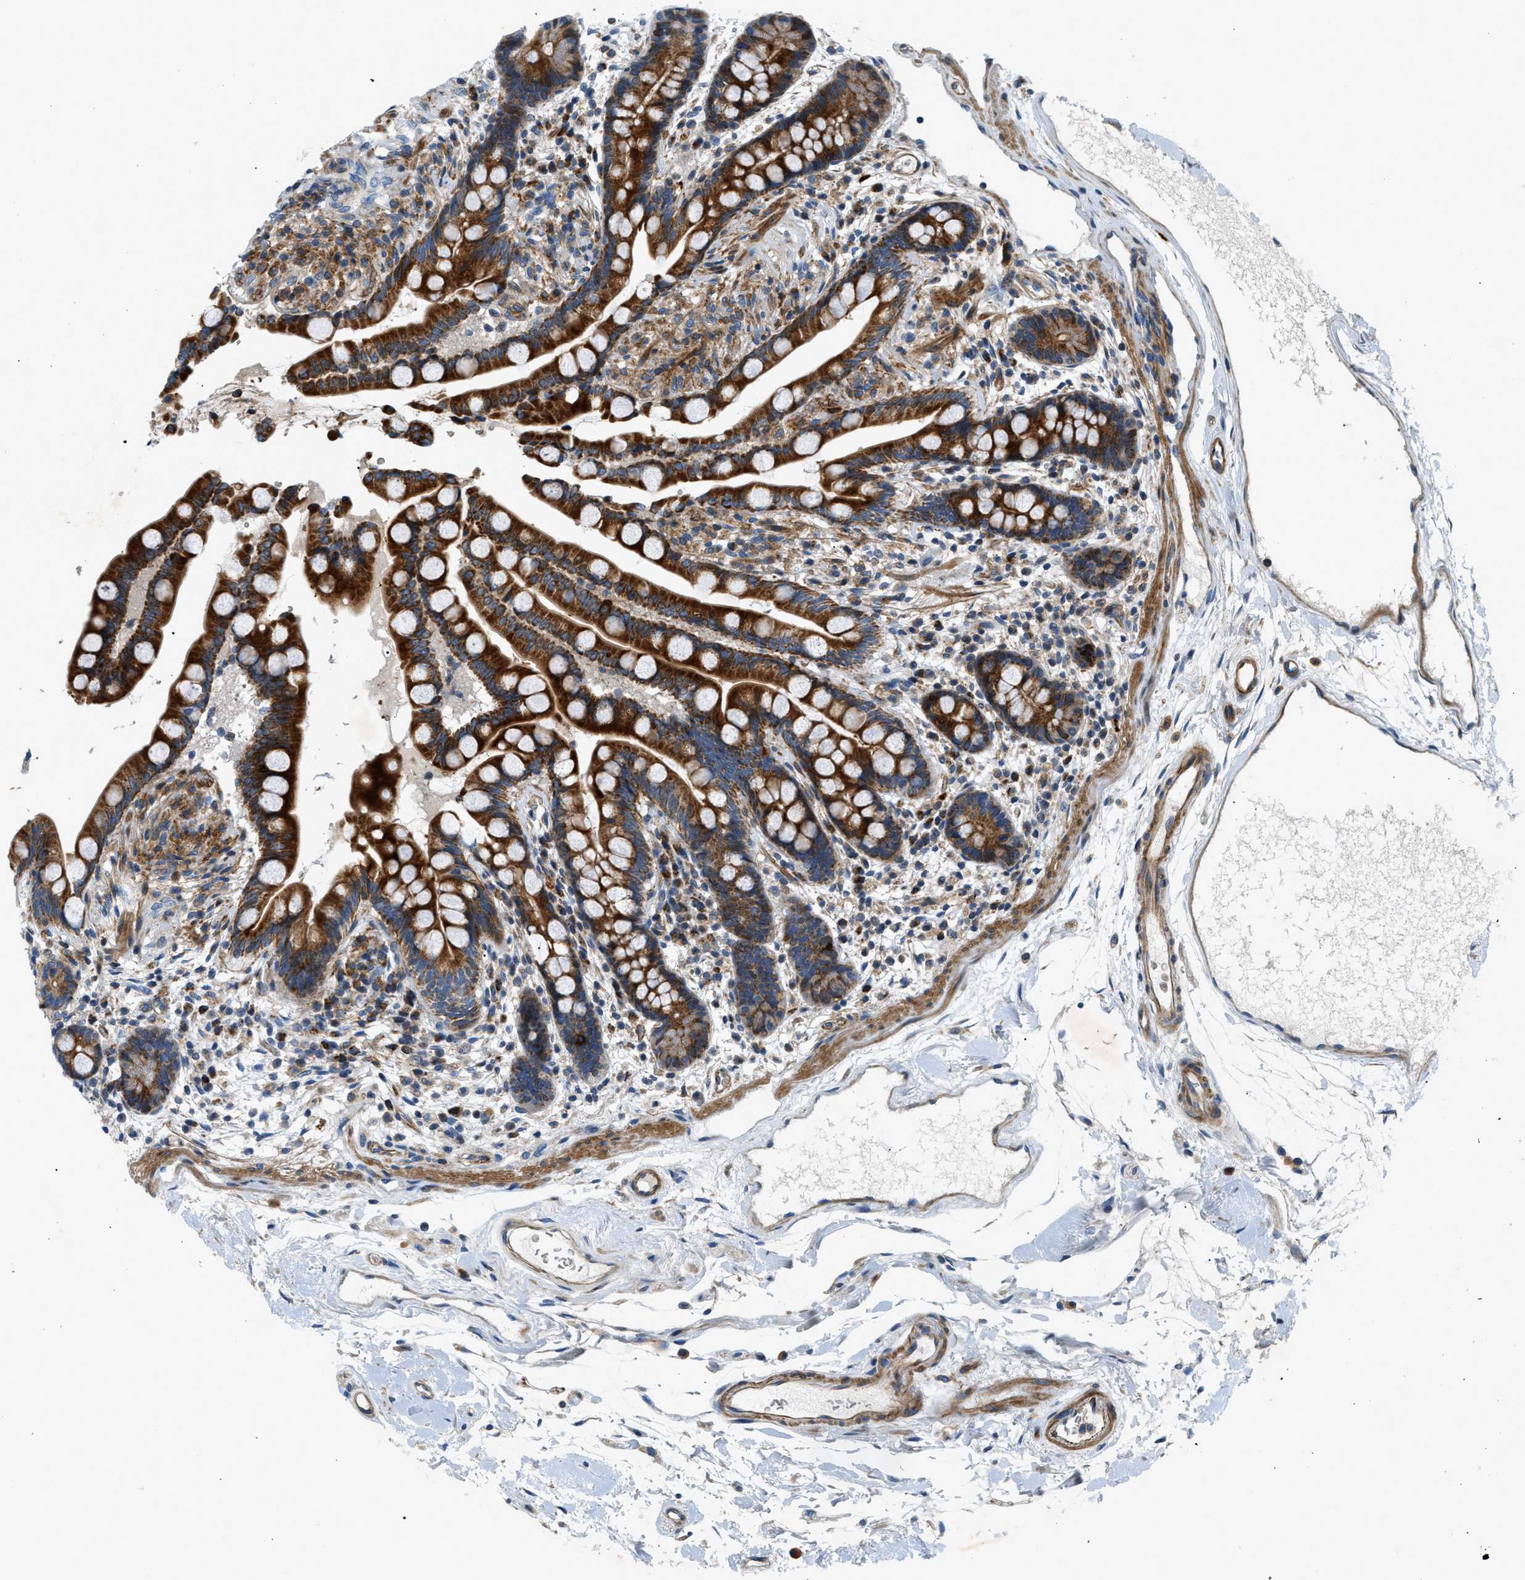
{"staining": {"intensity": "moderate", "quantity": ">75%", "location": "cytoplasmic/membranous"}, "tissue": "colon", "cell_type": "Endothelial cells", "image_type": "normal", "snomed": [{"axis": "morphology", "description": "Normal tissue, NOS"}, {"axis": "topography", "description": "Colon"}], "caption": "This is a micrograph of immunohistochemistry staining of benign colon, which shows moderate positivity in the cytoplasmic/membranous of endothelial cells.", "gene": "DHODH", "patient": {"sex": "male", "age": 73}}